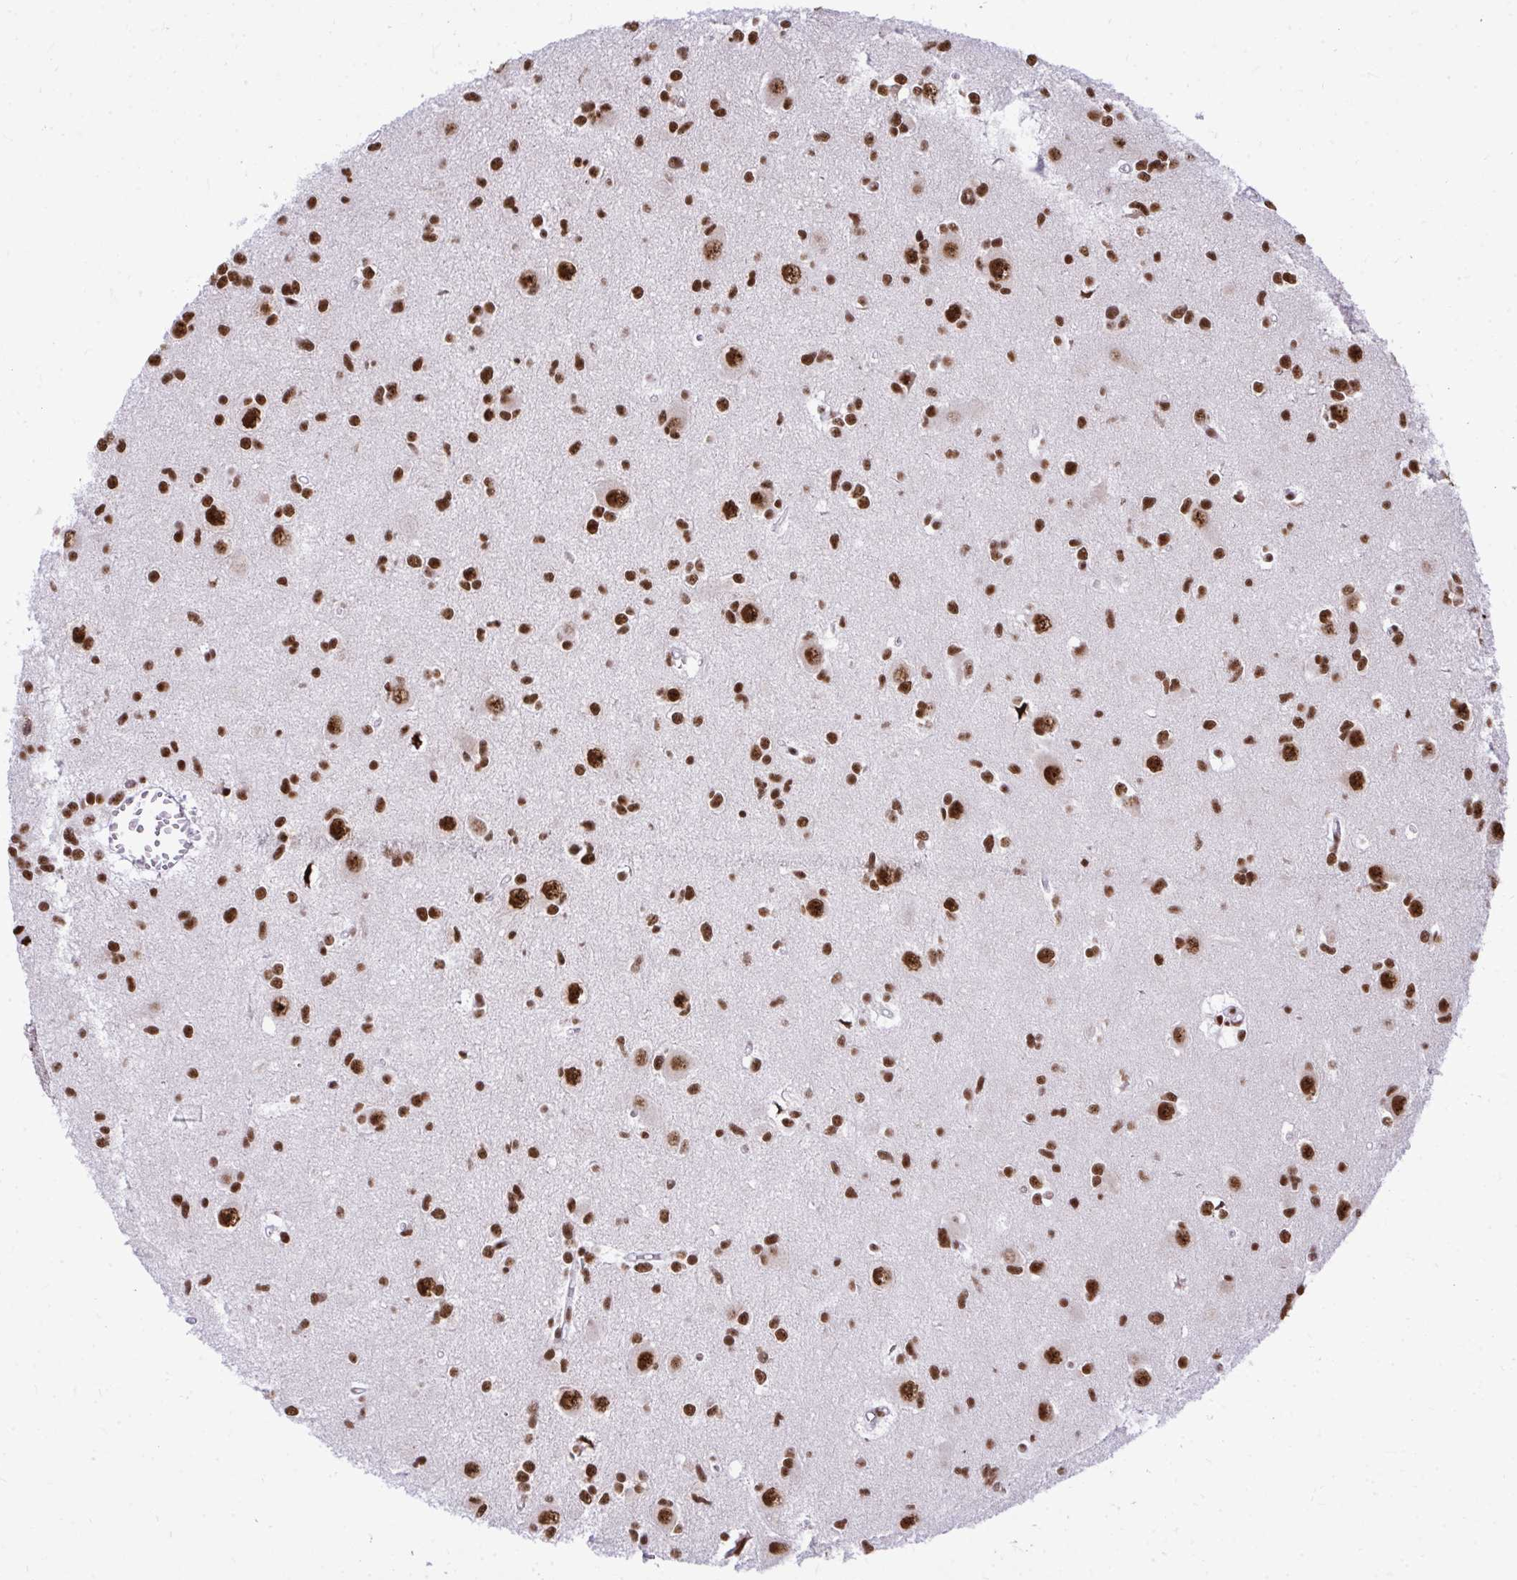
{"staining": {"intensity": "strong", "quantity": ">75%", "location": "nuclear"}, "tissue": "glioma", "cell_type": "Tumor cells", "image_type": "cancer", "snomed": [{"axis": "morphology", "description": "Glioma, malignant, High grade"}, {"axis": "topography", "description": "Brain"}], "caption": "Approximately >75% of tumor cells in human glioma demonstrate strong nuclear protein staining as visualized by brown immunohistochemical staining.", "gene": "PRPF19", "patient": {"sex": "male", "age": 23}}